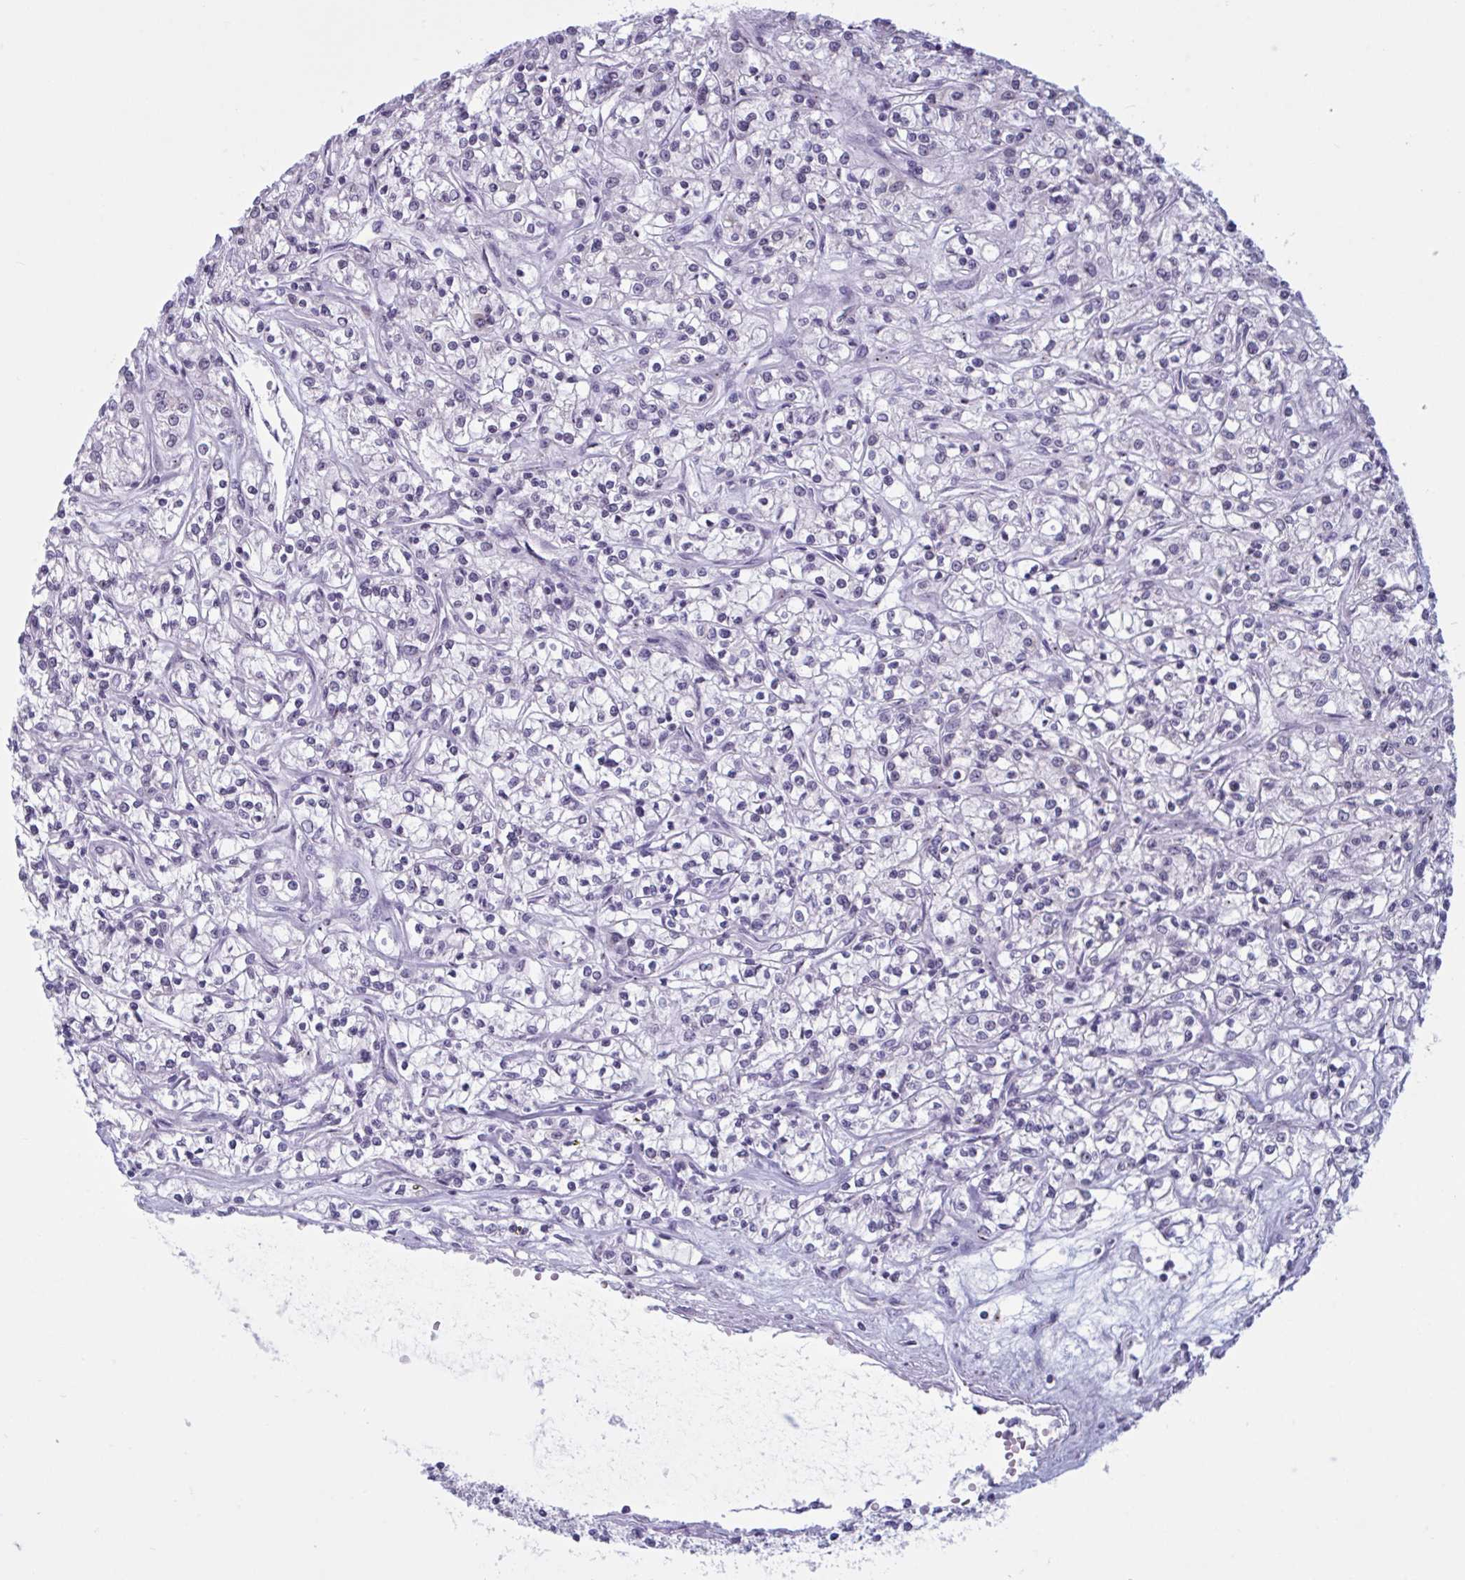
{"staining": {"intensity": "negative", "quantity": "none", "location": "none"}, "tissue": "renal cancer", "cell_type": "Tumor cells", "image_type": "cancer", "snomed": [{"axis": "morphology", "description": "Adenocarcinoma, NOS"}, {"axis": "topography", "description": "Kidney"}], "caption": "This is an IHC micrograph of adenocarcinoma (renal). There is no staining in tumor cells.", "gene": "TGM6", "patient": {"sex": "female", "age": 59}}